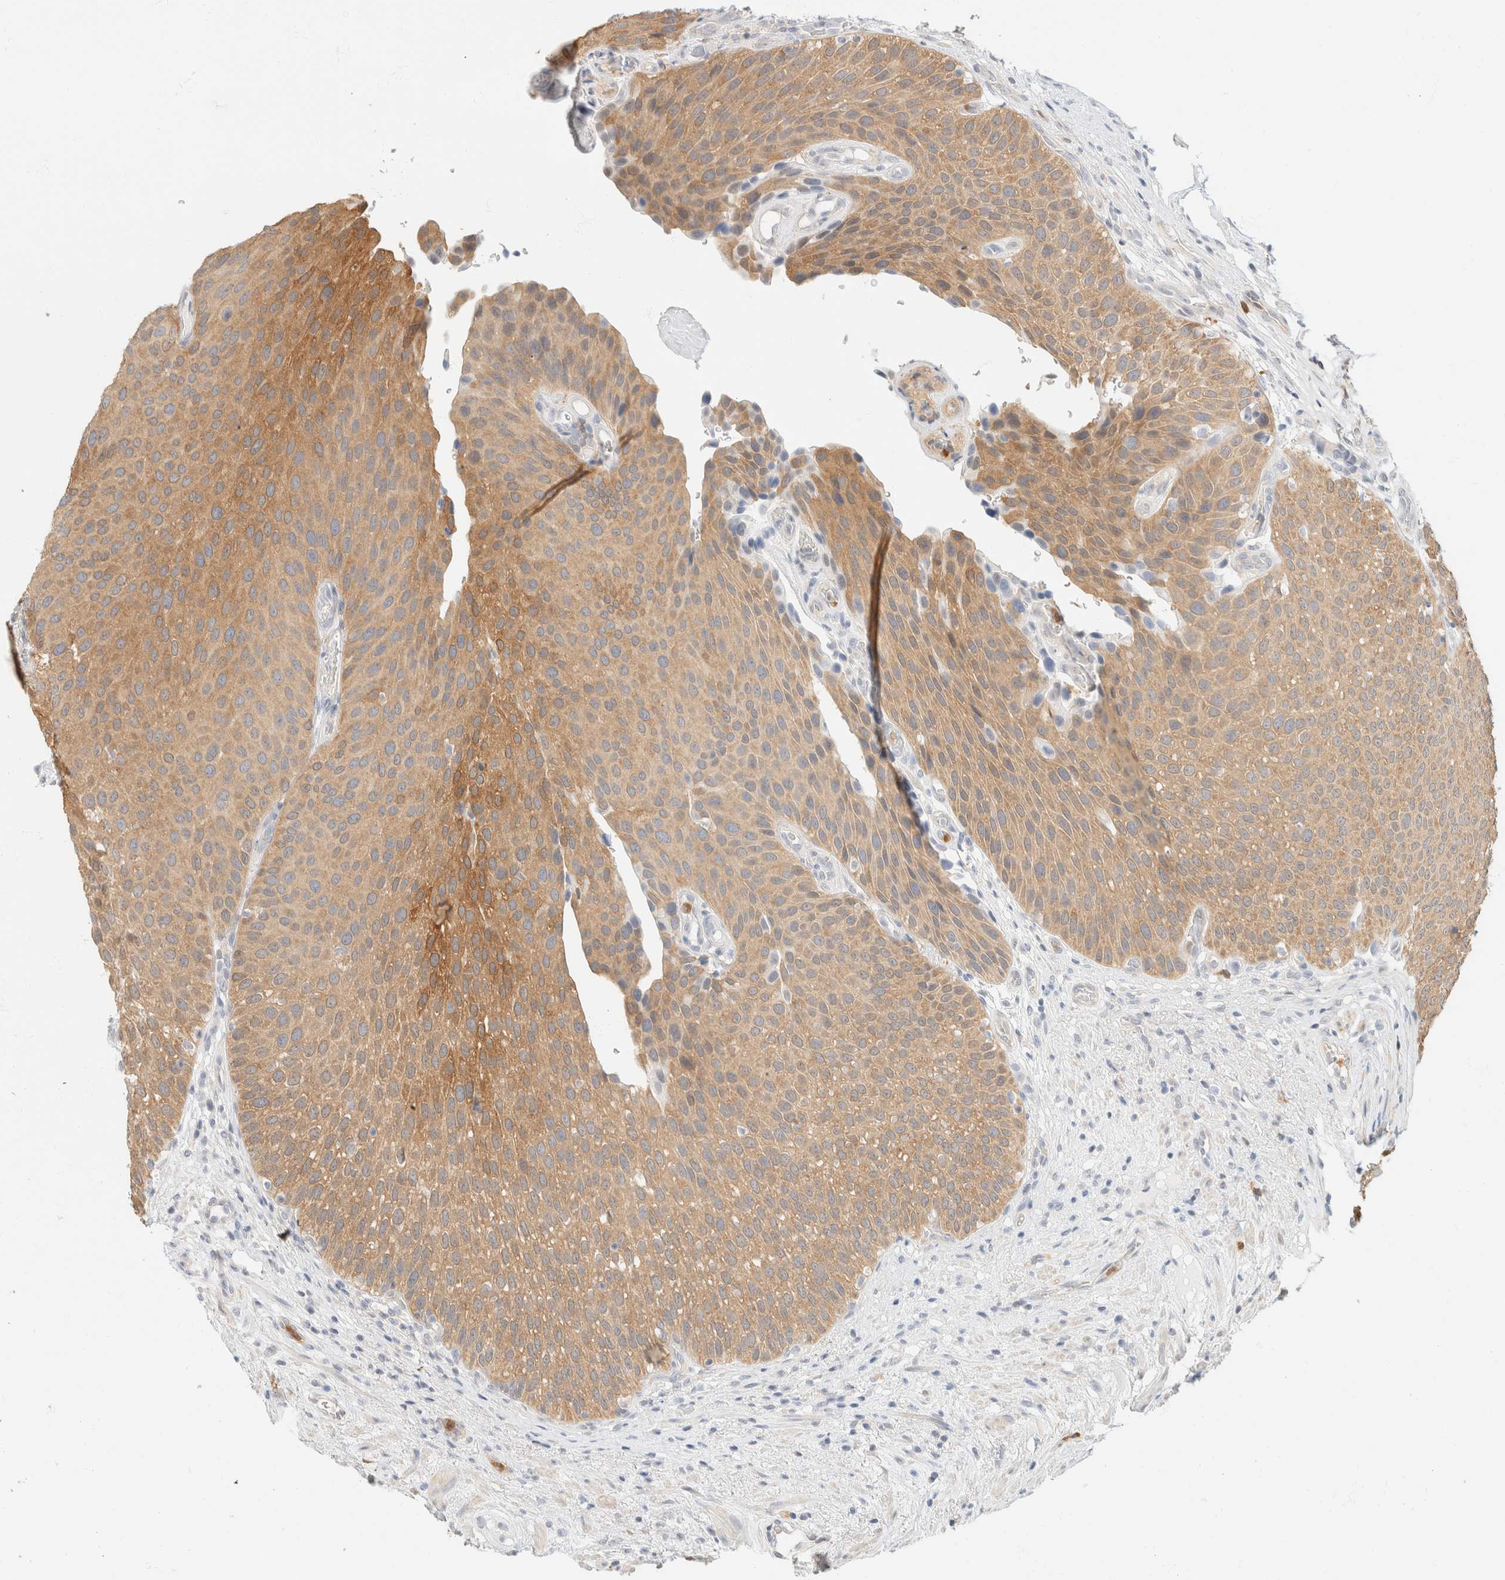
{"staining": {"intensity": "moderate", "quantity": ">75%", "location": "cytoplasmic/membranous"}, "tissue": "urothelial cancer", "cell_type": "Tumor cells", "image_type": "cancer", "snomed": [{"axis": "morphology", "description": "Normal tissue, NOS"}, {"axis": "morphology", "description": "Urothelial carcinoma, Low grade"}, {"axis": "topography", "description": "Urinary bladder"}, {"axis": "topography", "description": "Prostate"}], "caption": "Protein analysis of urothelial cancer tissue demonstrates moderate cytoplasmic/membranous staining in about >75% of tumor cells. (Stains: DAB in brown, nuclei in blue, Microscopy: brightfield microscopy at high magnification).", "gene": "GPI", "patient": {"sex": "male", "age": 60}}